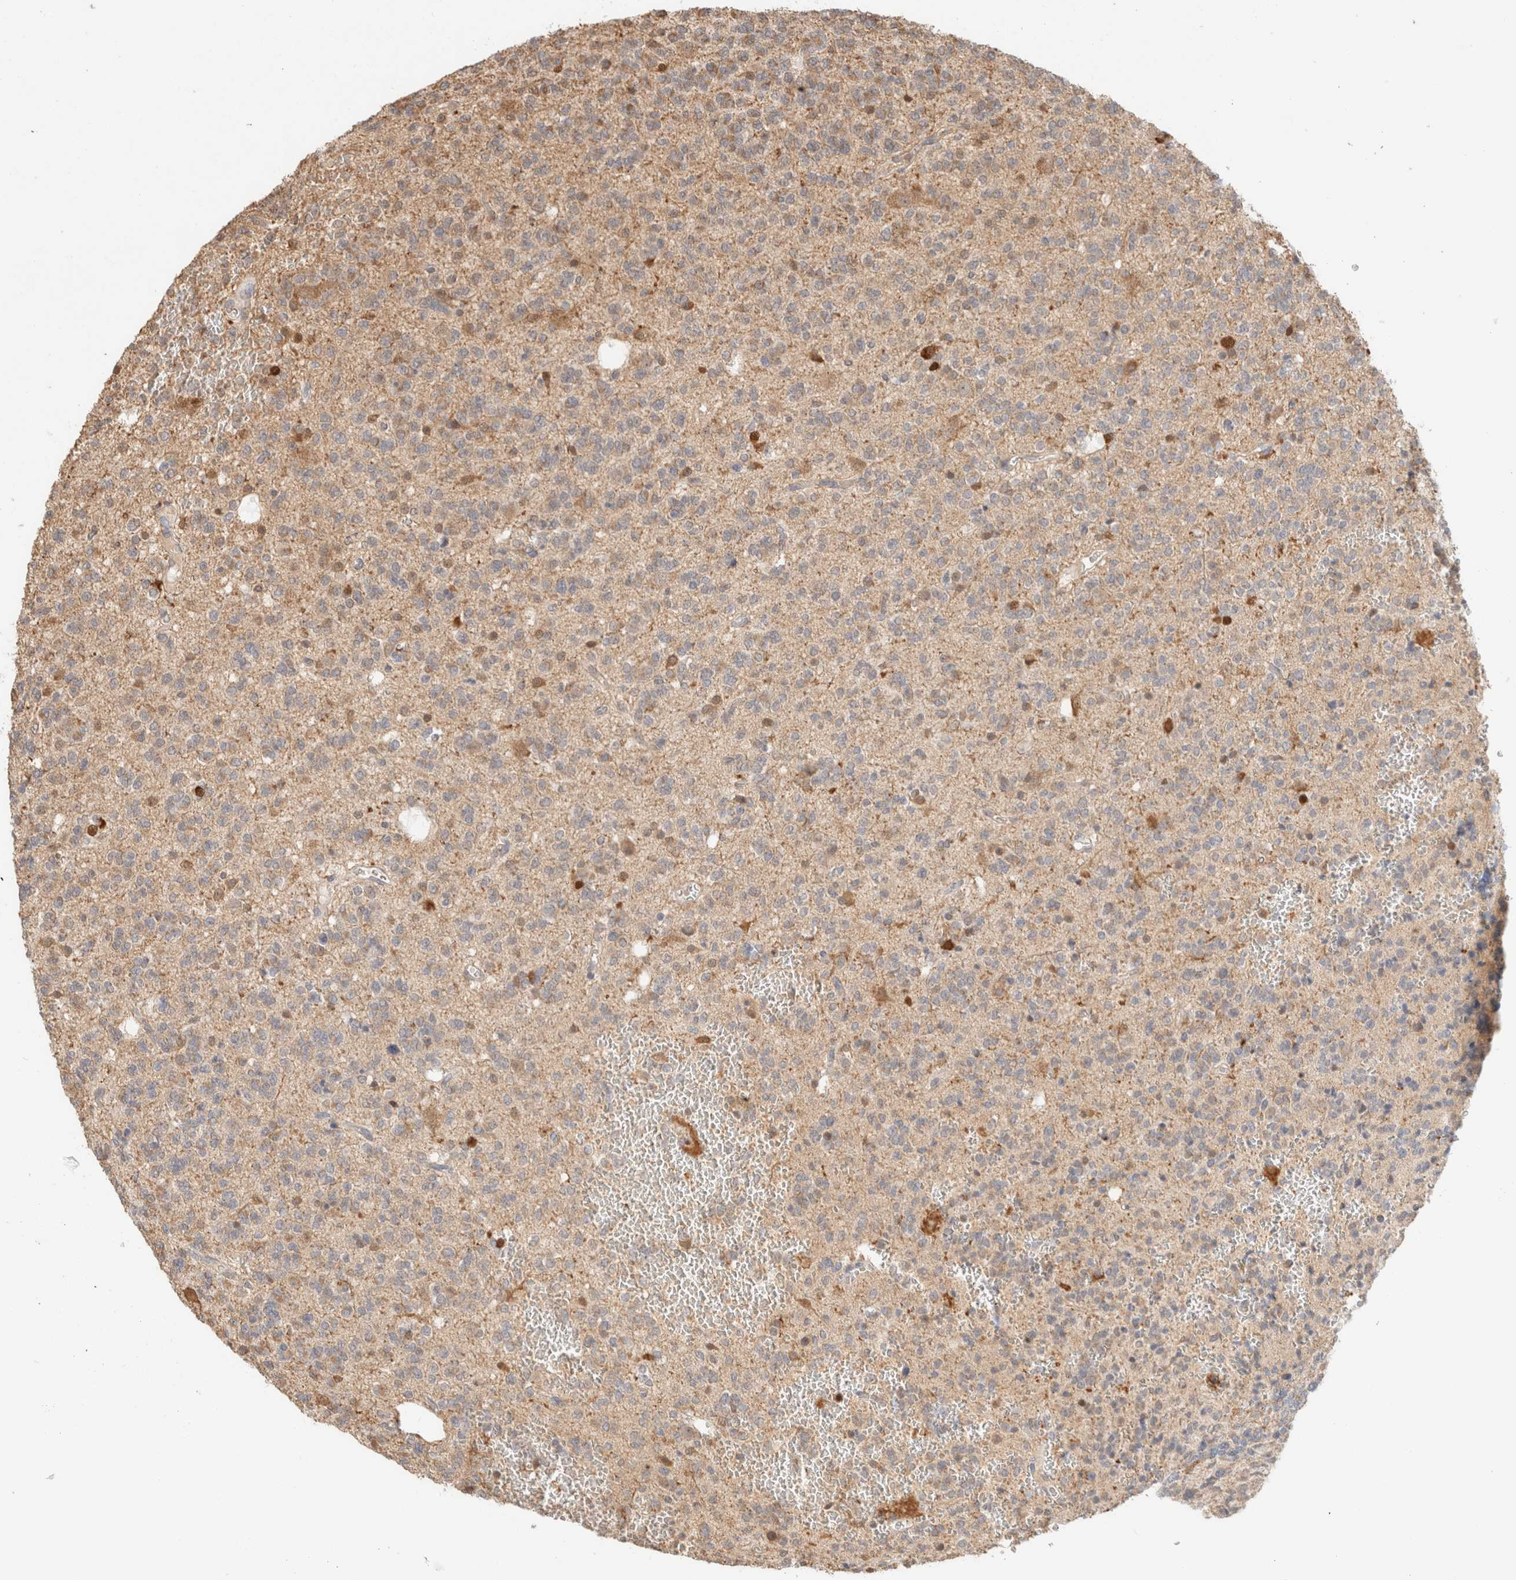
{"staining": {"intensity": "moderate", "quantity": "<25%", "location": "cytoplasmic/membranous"}, "tissue": "glioma", "cell_type": "Tumor cells", "image_type": "cancer", "snomed": [{"axis": "morphology", "description": "Glioma, malignant, Low grade"}, {"axis": "topography", "description": "Brain"}], "caption": "Human malignant glioma (low-grade) stained for a protein (brown) shows moderate cytoplasmic/membranous positive staining in approximately <25% of tumor cells.", "gene": "CA13", "patient": {"sex": "male", "age": 38}}